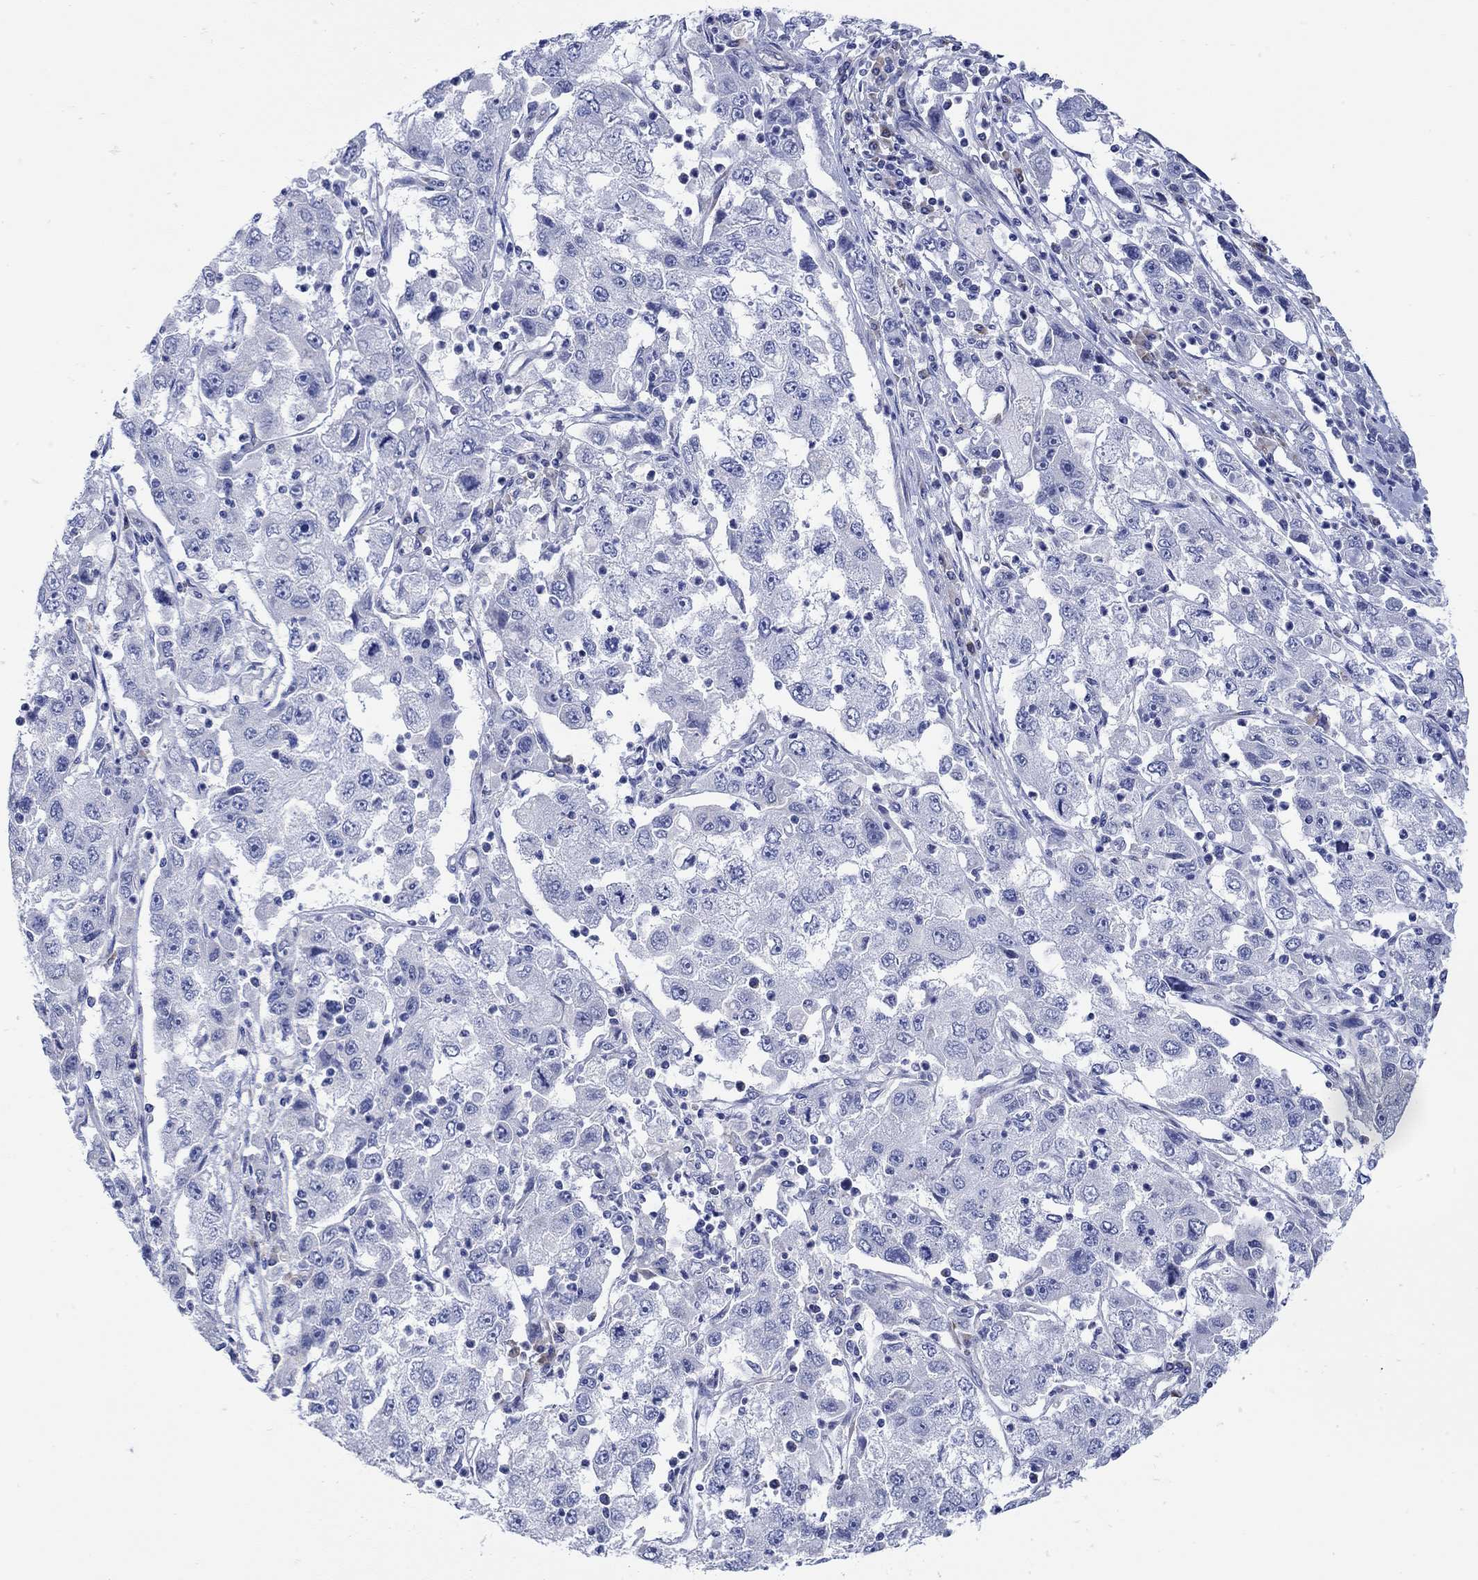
{"staining": {"intensity": "negative", "quantity": "none", "location": "none"}, "tissue": "cervical cancer", "cell_type": "Tumor cells", "image_type": "cancer", "snomed": [{"axis": "morphology", "description": "Squamous cell carcinoma, NOS"}, {"axis": "topography", "description": "Cervix"}], "caption": "Tumor cells are negative for brown protein staining in squamous cell carcinoma (cervical).", "gene": "KRT222", "patient": {"sex": "female", "age": 36}}